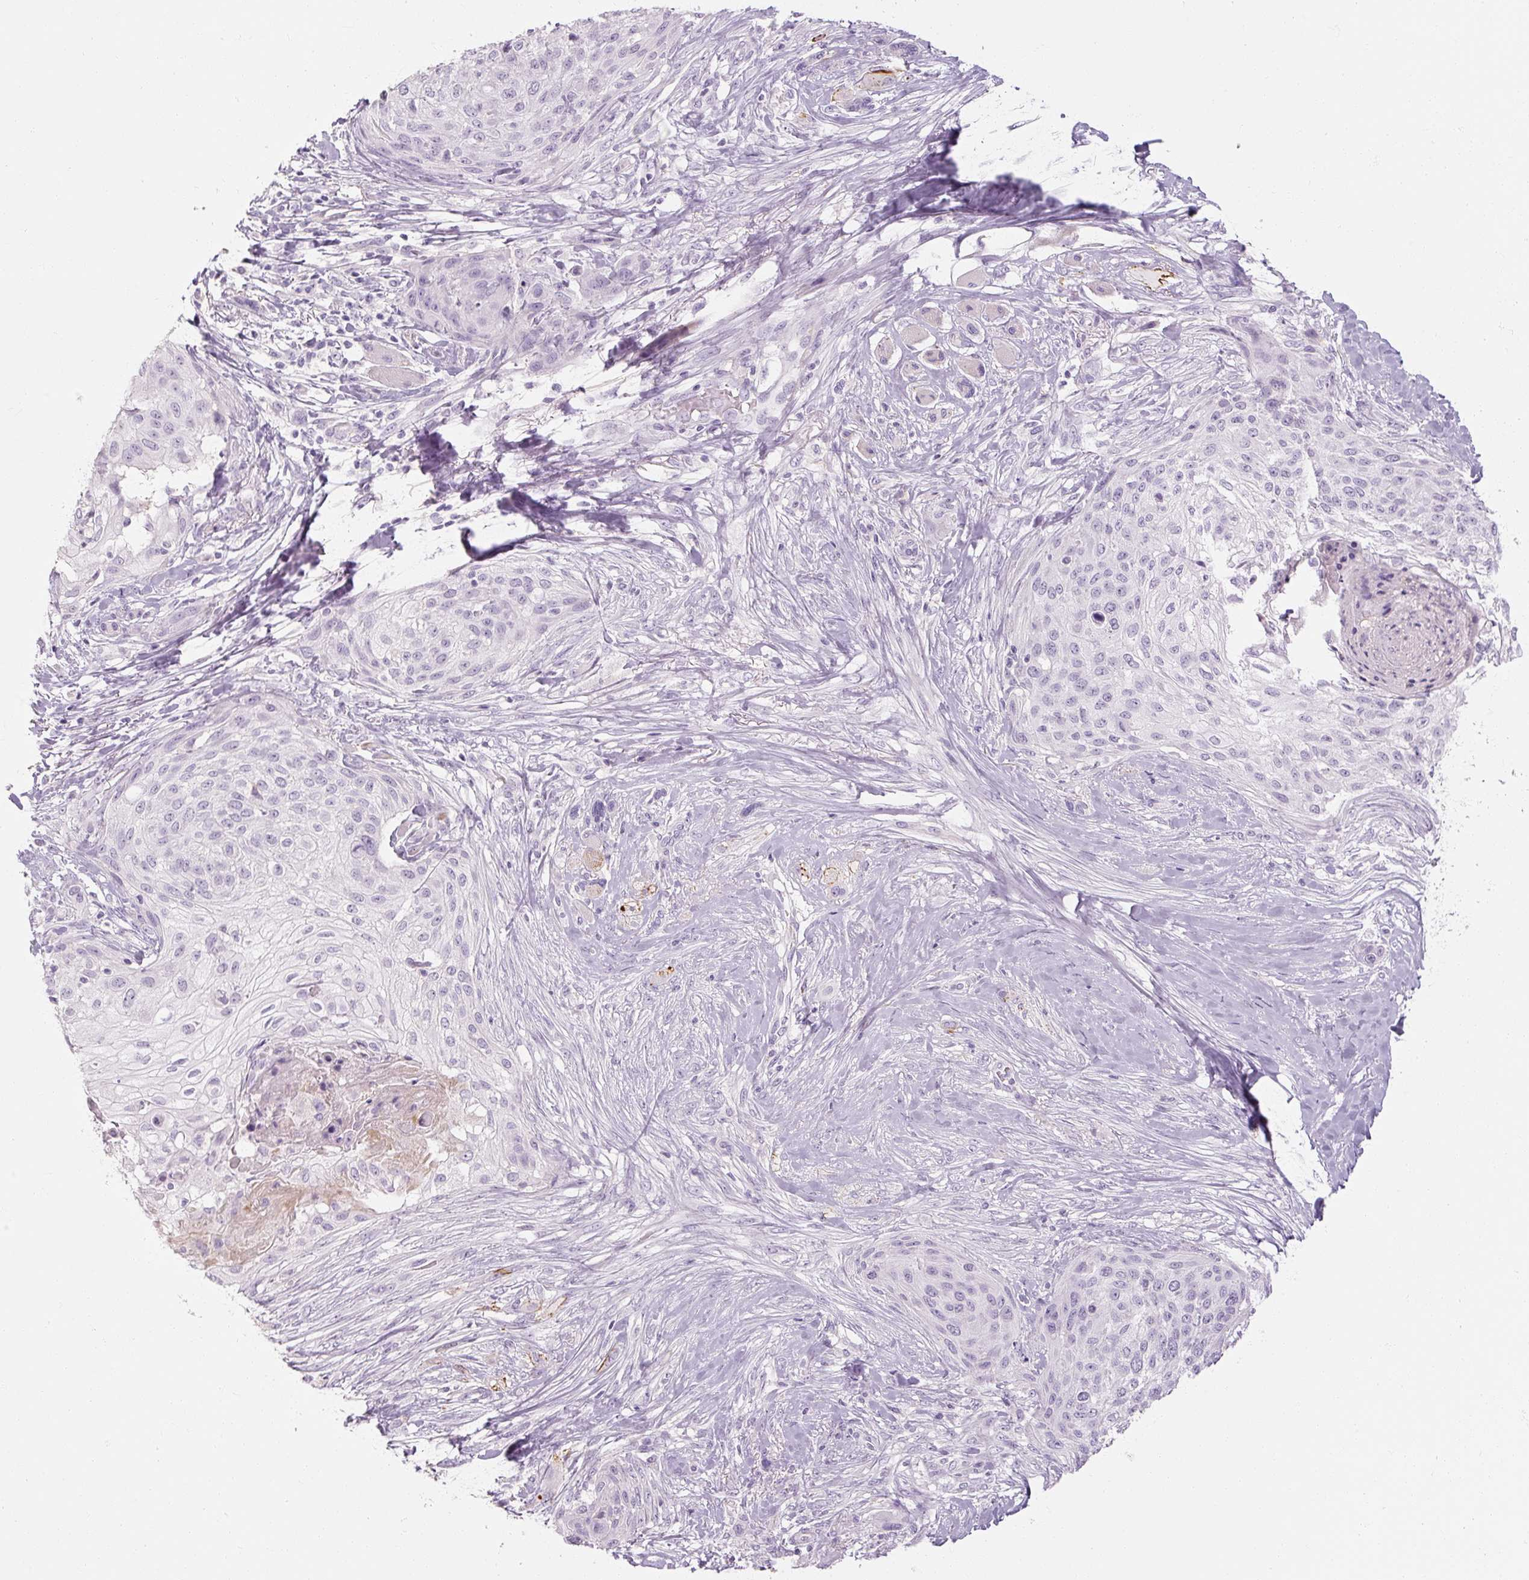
{"staining": {"intensity": "negative", "quantity": "none", "location": "none"}, "tissue": "skin cancer", "cell_type": "Tumor cells", "image_type": "cancer", "snomed": [{"axis": "morphology", "description": "Squamous cell carcinoma, NOS"}, {"axis": "topography", "description": "Skin"}], "caption": "Immunohistochemical staining of skin cancer (squamous cell carcinoma) shows no significant staining in tumor cells. Nuclei are stained in blue.", "gene": "NFE2L3", "patient": {"sex": "female", "age": 87}}